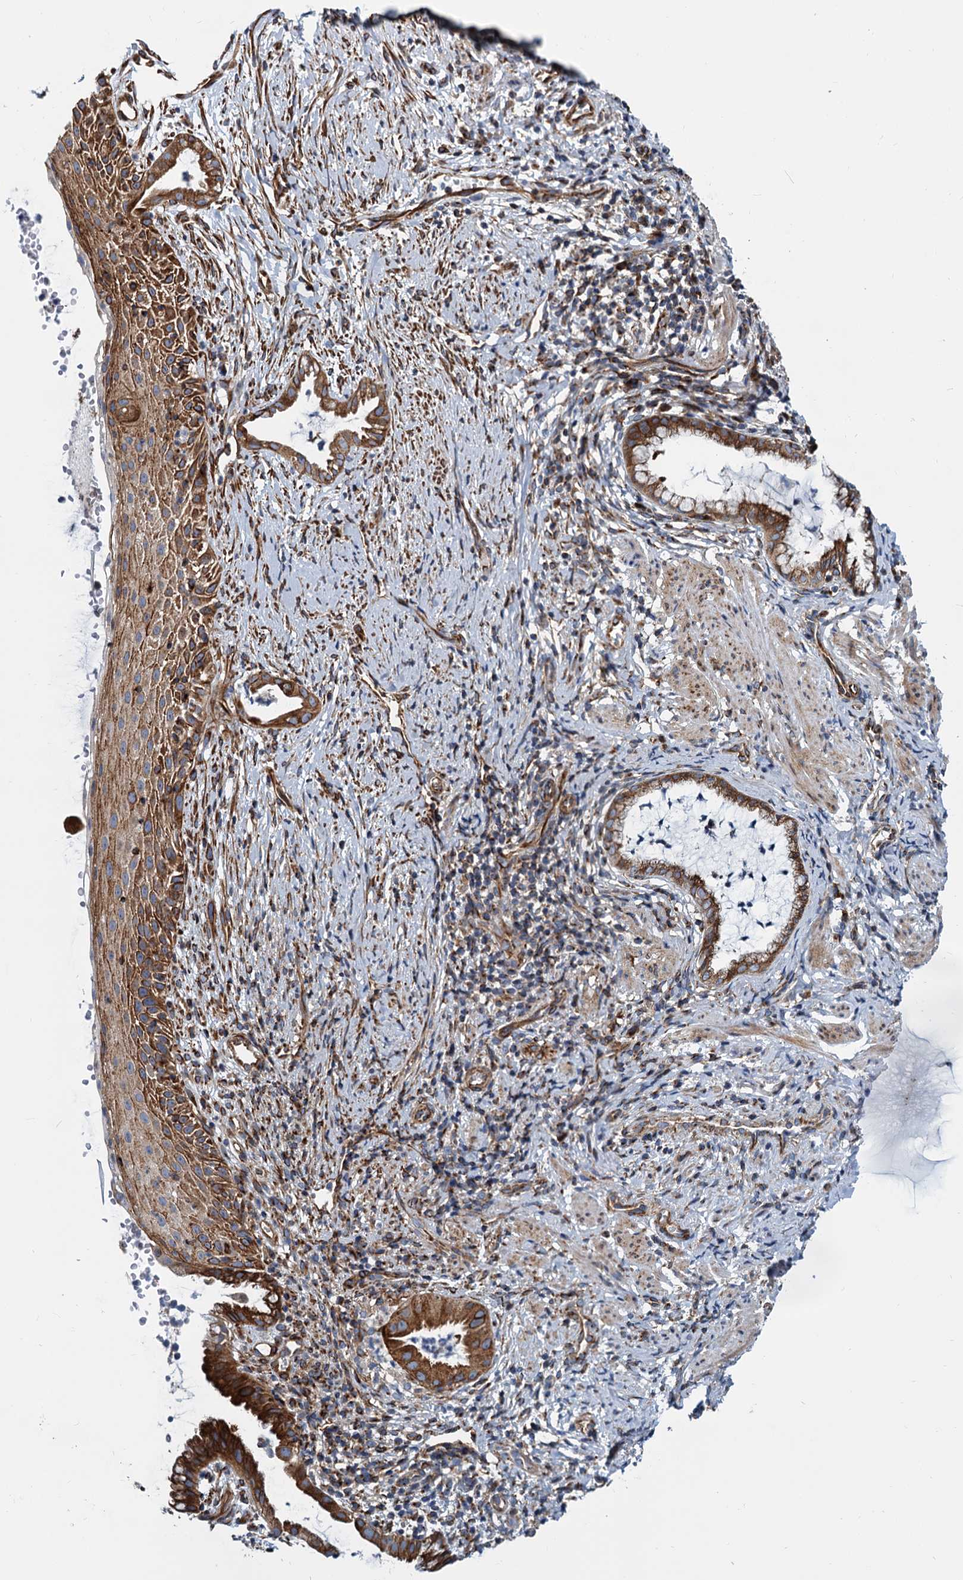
{"staining": {"intensity": "moderate", "quantity": ">75%", "location": "cytoplasmic/membranous"}, "tissue": "cervix", "cell_type": "Glandular cells", "image_type": "normal", "snomed": [{"axis": "morphology", "description": "Normal tissue, NOS"}, {"axis": "topography", "description": "Cervix"}], "caption": "This is a histology image of IHC staining of normal cervix, which shows moderate staining in the cytoplasmic/membranous of glandular cells.", "gene": "PSEN1", "patient": {"sex": "female", "age": 36}}